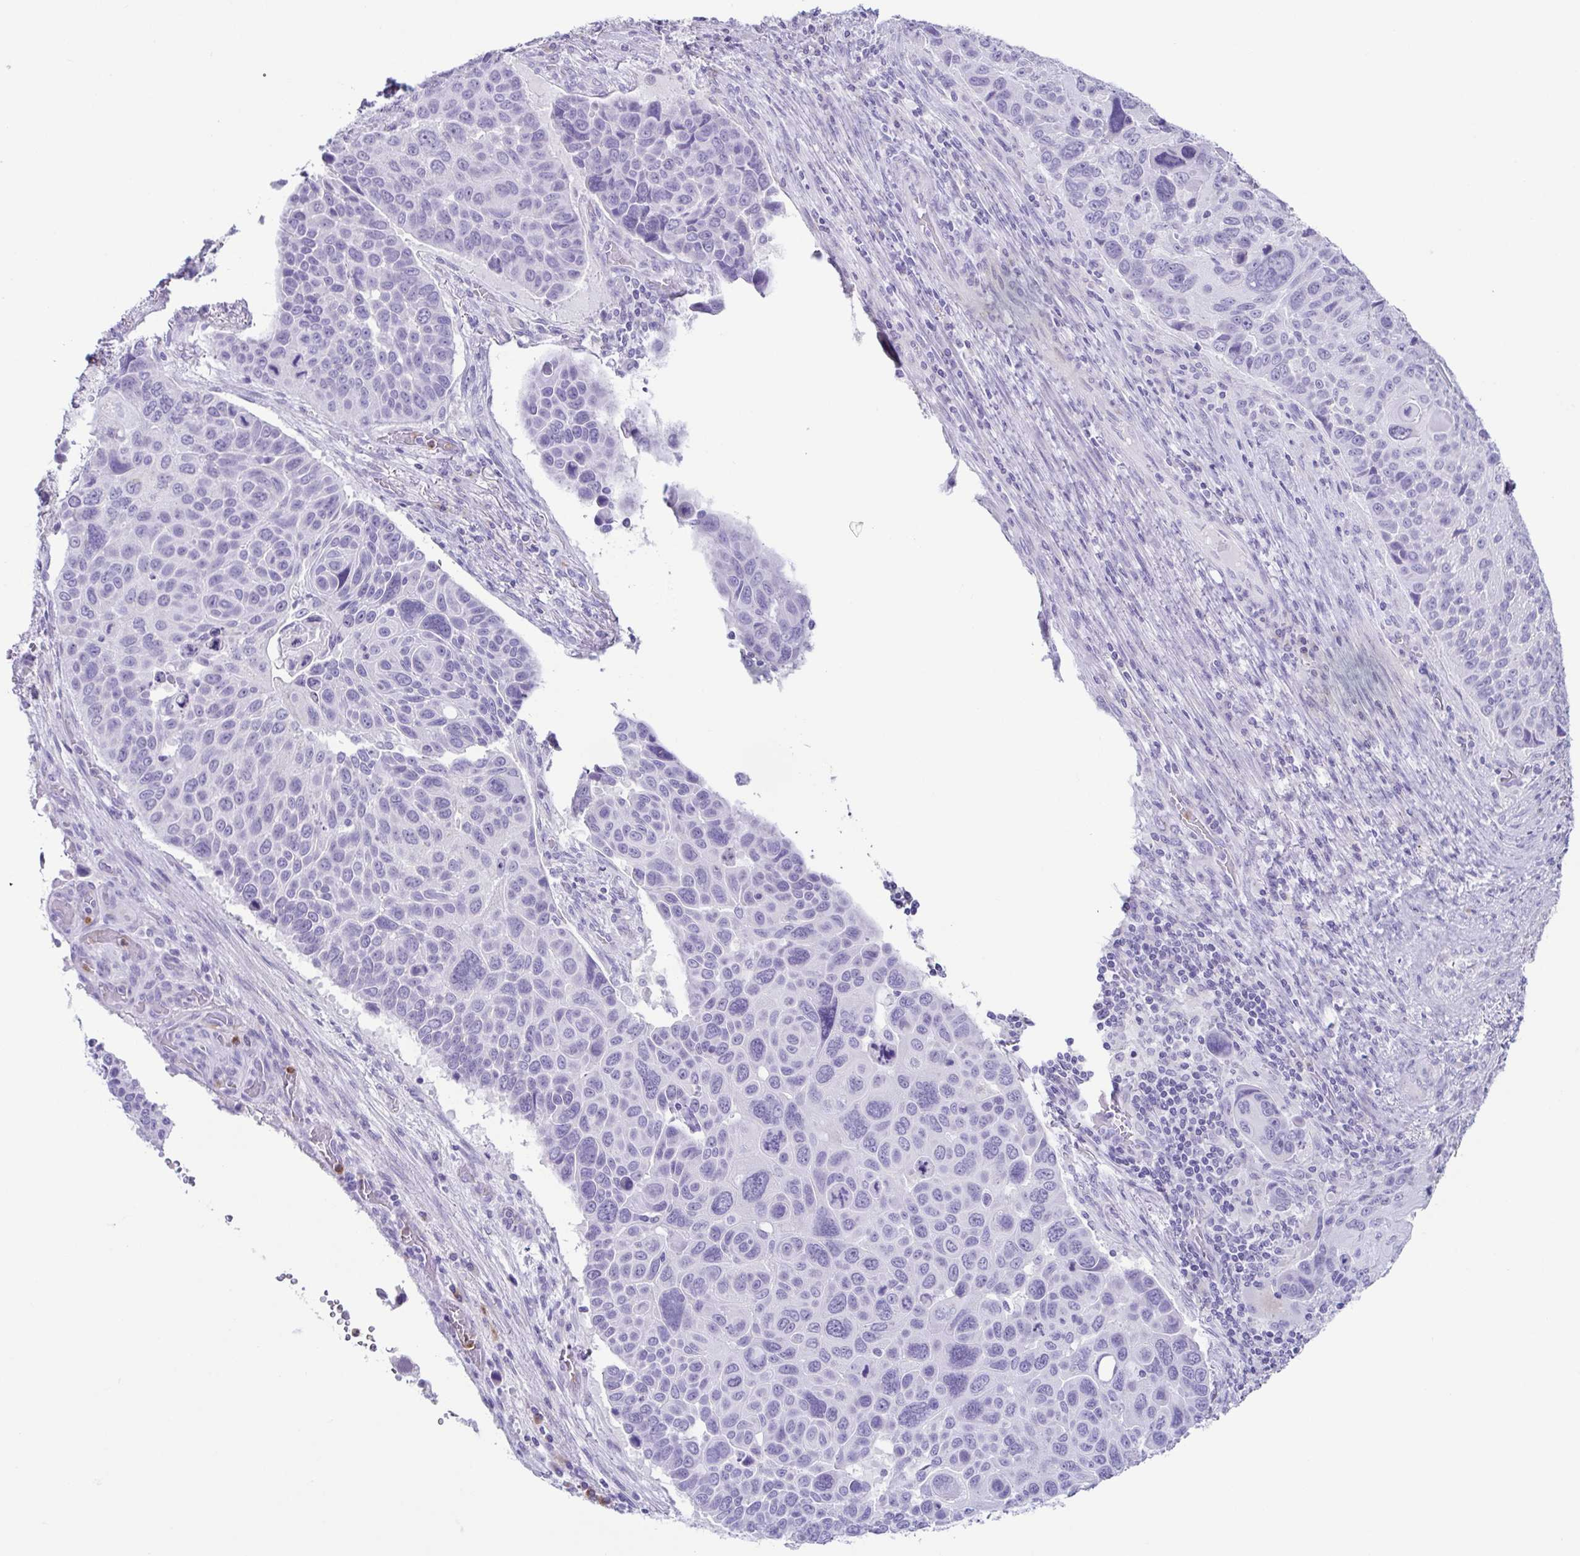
{"staining": {"intensity": "negative", "quantity": "none", "location": "none"}, "tissue": "lung cancer", "cell_type": "Tumor cells", "image_type": "cancer", "snomed": [{"axis": "morphology", "description": "Squamous cell carcinoma, NOS"}, {"axis": "topography", "description": "Lung"}], "caption": "Lung cancer (squamous cell carcinoma) was stained to show a protein in brown. There is no significant staining in tumor cells.", "gene": "AZU1", "patient": {"sex": "male", "age": 68}}